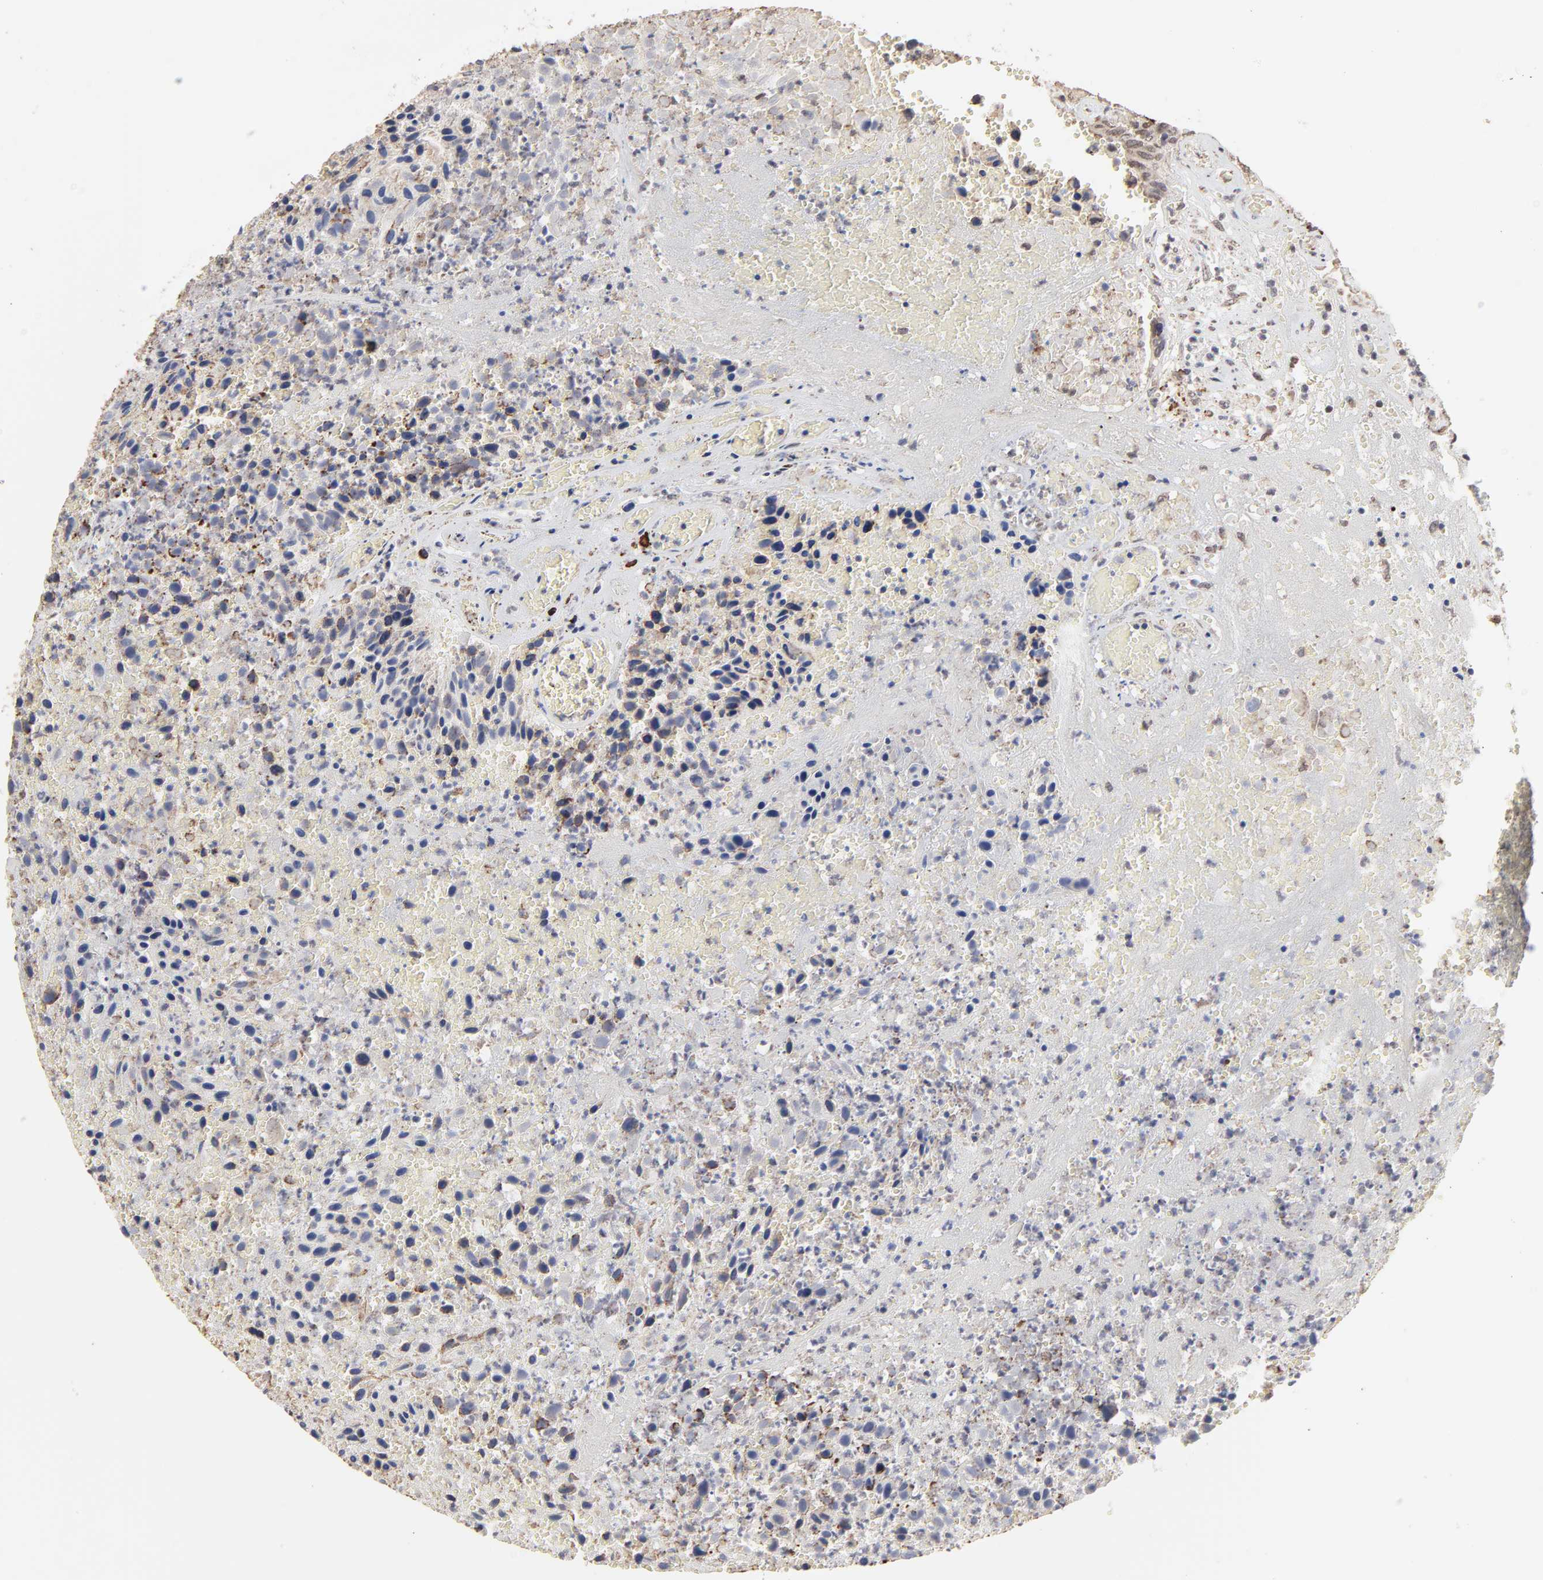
{"staining": {"intensity": "weak", "quantity": "<25%", "location": "cytoplasmic/membranous"}, "tissue": "urothelial cancer", "cell_type": "Tumor cells", "image_type": "cancer", "snomed": [{"axis": "morphology", "description": "Urothelial carcinoma, High grade"}, {"axis": "topography", "description": "Urinary bladder"}], "caption": "IHC of urothelial carcinoma (high-grade) demonstrates no staining in tumor cells.", "gene": "CHM", "patient": {"sex": "male", "age": 66}}